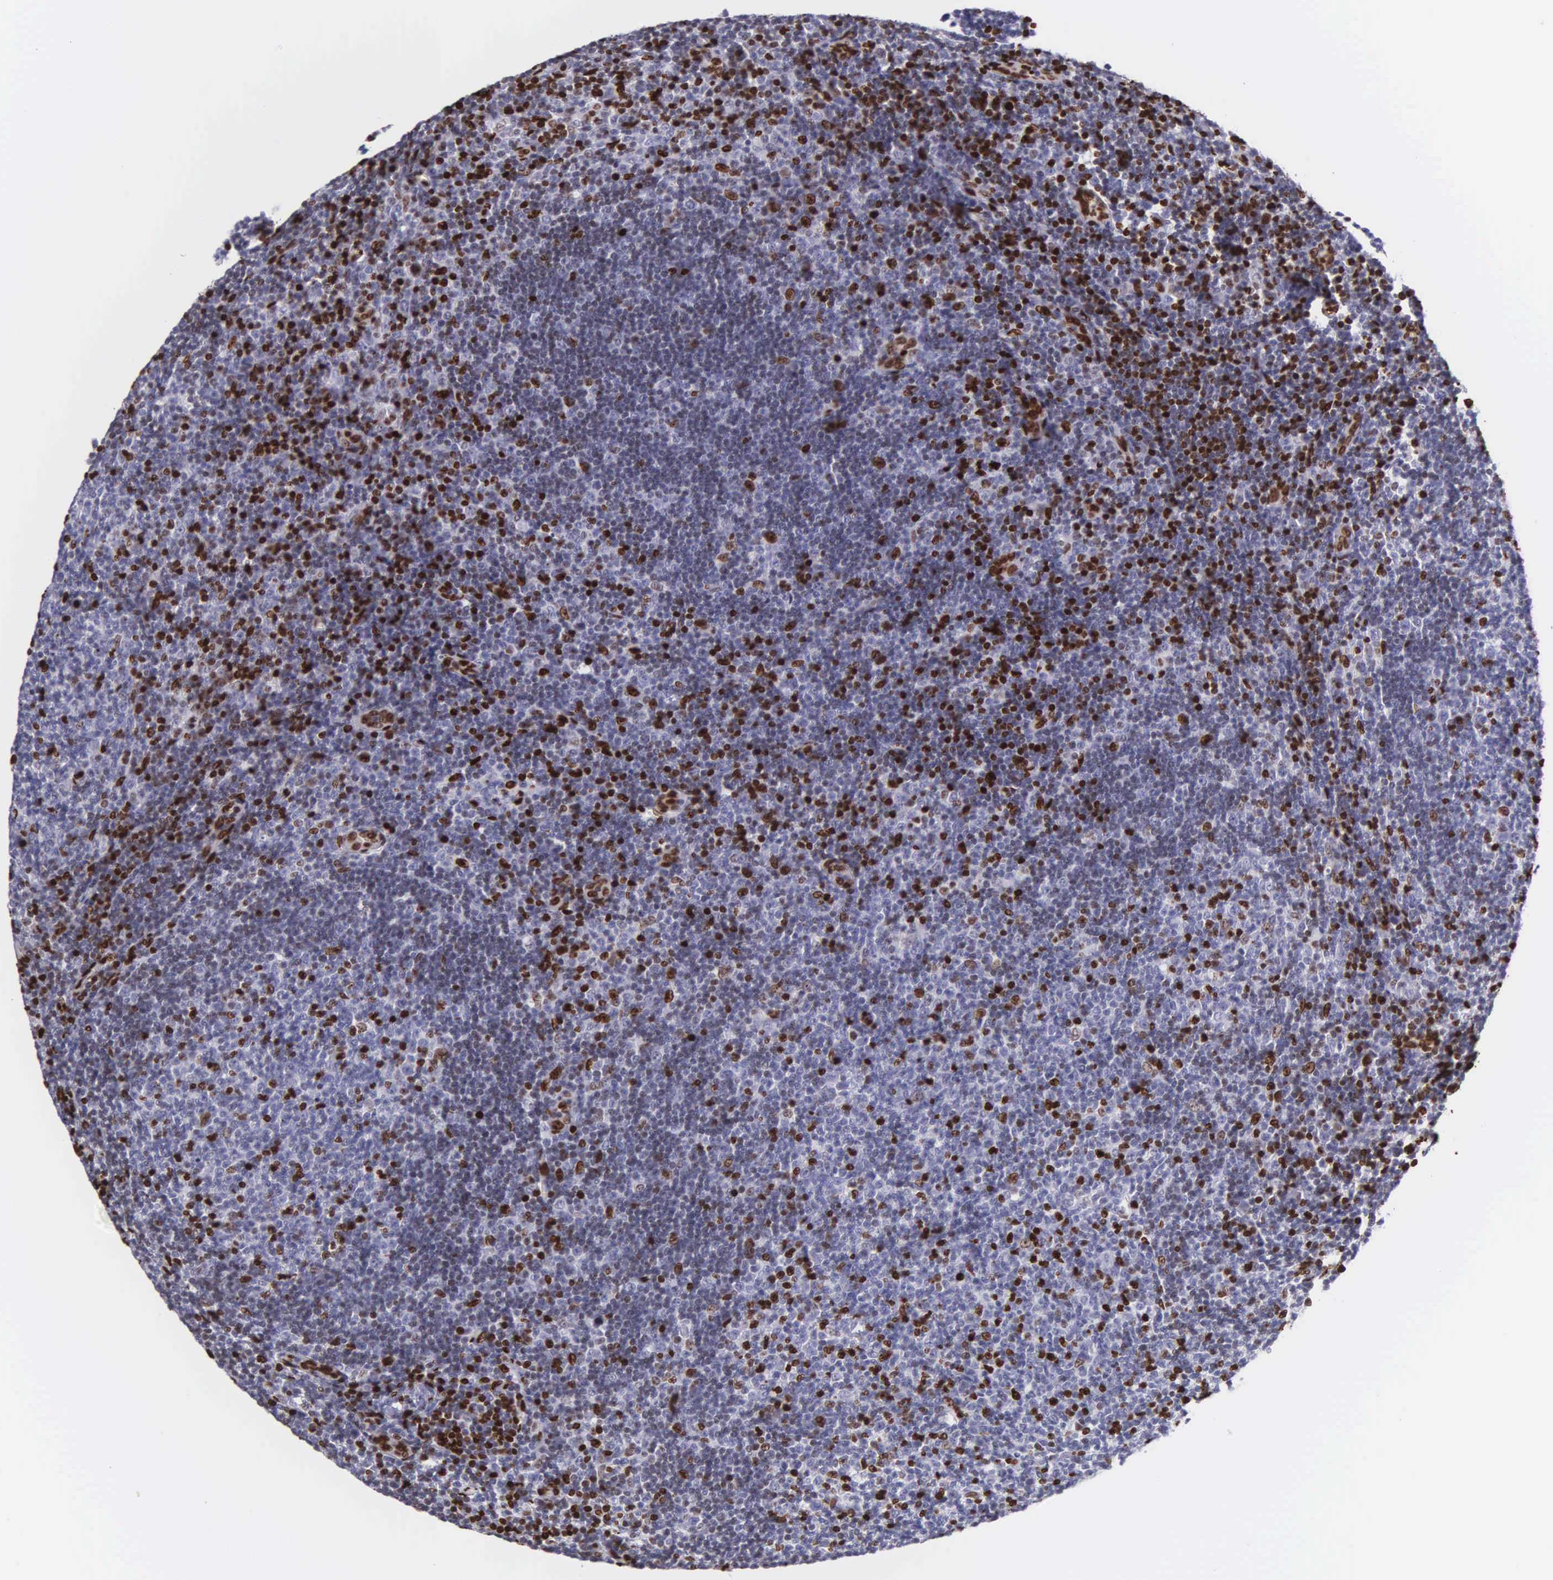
{"staining": {"intensity": "strong", "quantity": "<25%", "location": "nuclear"}, "tissue": "lymphoma", "cell_type": "Tumor cells", "image_type": "cancer", "snomed": [{"axis": "morphology", "description": "Malignant lymphoma, non-Hodgkin's type, Low grade"}, {"axis": "topography", "description": "Lymph node"}], "caption": "This photomicrograph shows IHC staining of human lymphoma, with medium strong nuclear positivity in approximately <25% of tumor cells.", "gene": "H1-0", "patient": {"sex": "male", "age": 49}}